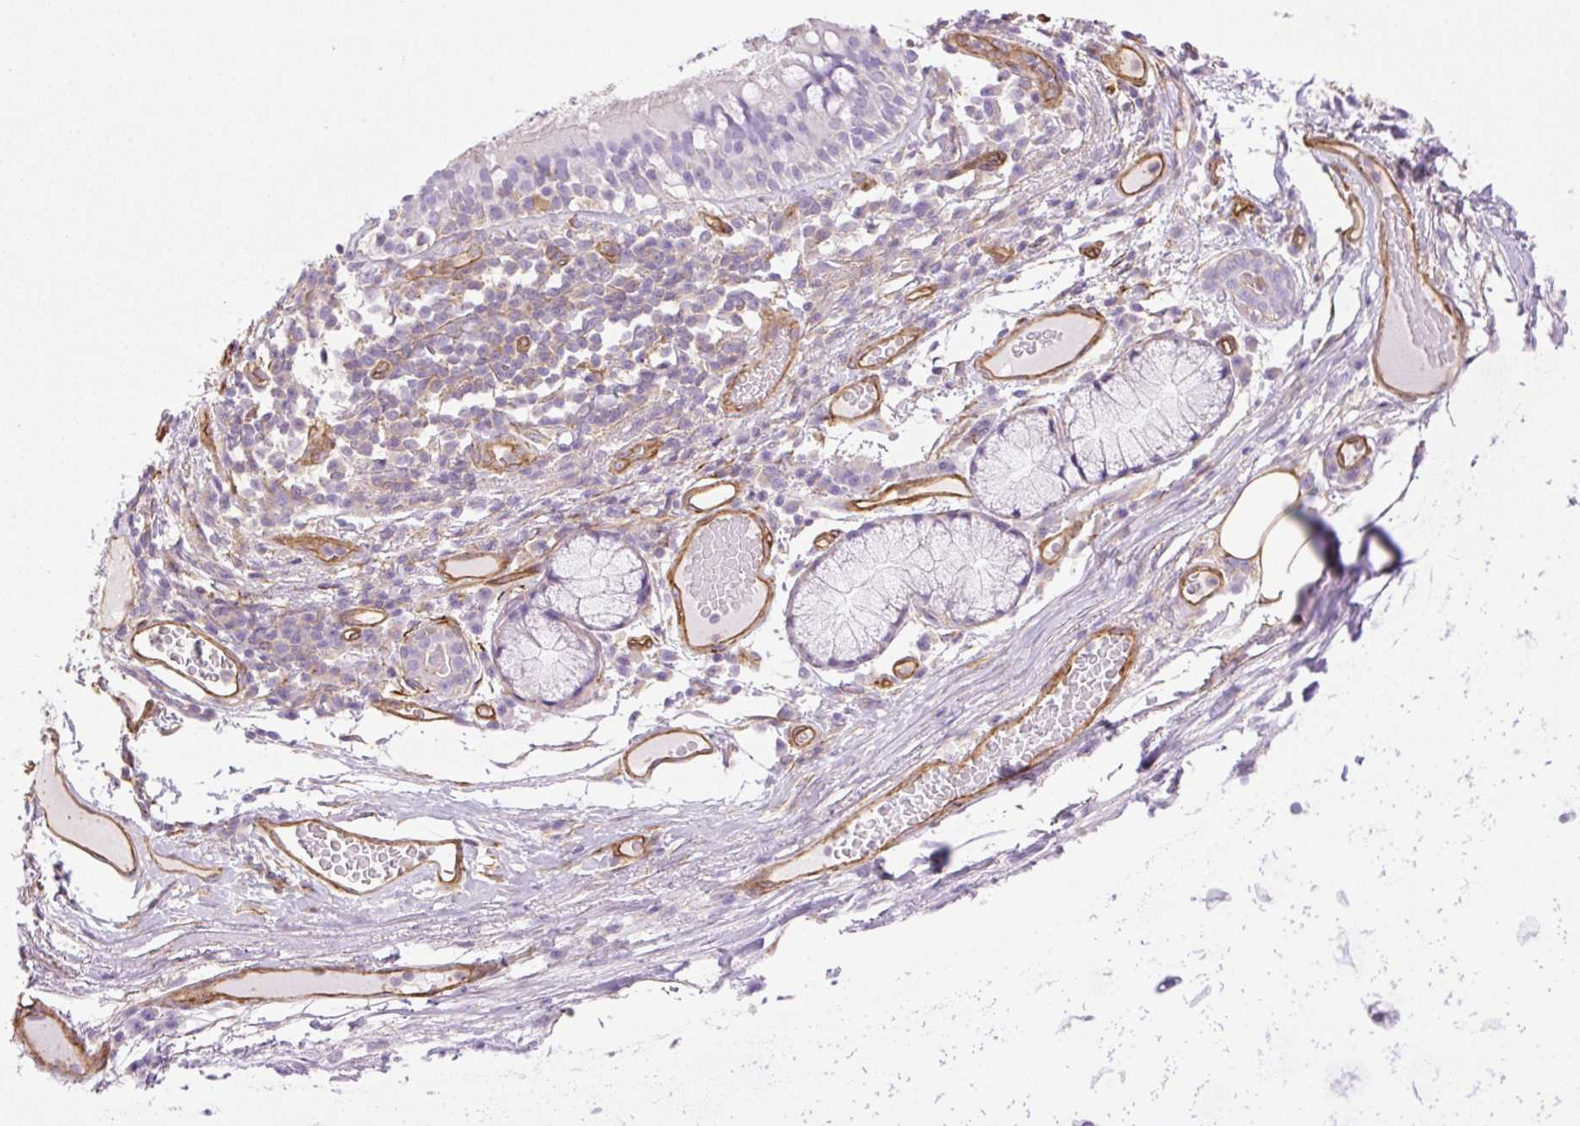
{"staining": {"intensity": "negative", "quantity": "none", "location": "none"}, "tissue": "soft tissue", "cell_type": "Chondrocytes", "image_type": "normal", "snomed": [{"axis": "morphology", "description": "Normal tissue, NOS"}, {"axis": "topography", "description": "Cartilage tissue"}, {"axis": "topography", "description": "Bronchus"}], "caption": "Immunohistochemistry (IHC) of normal soft tissue reveals no expression in chondrocytes.", "gene": "EHD1", "patient": {"sex": "male", "age": 56}}